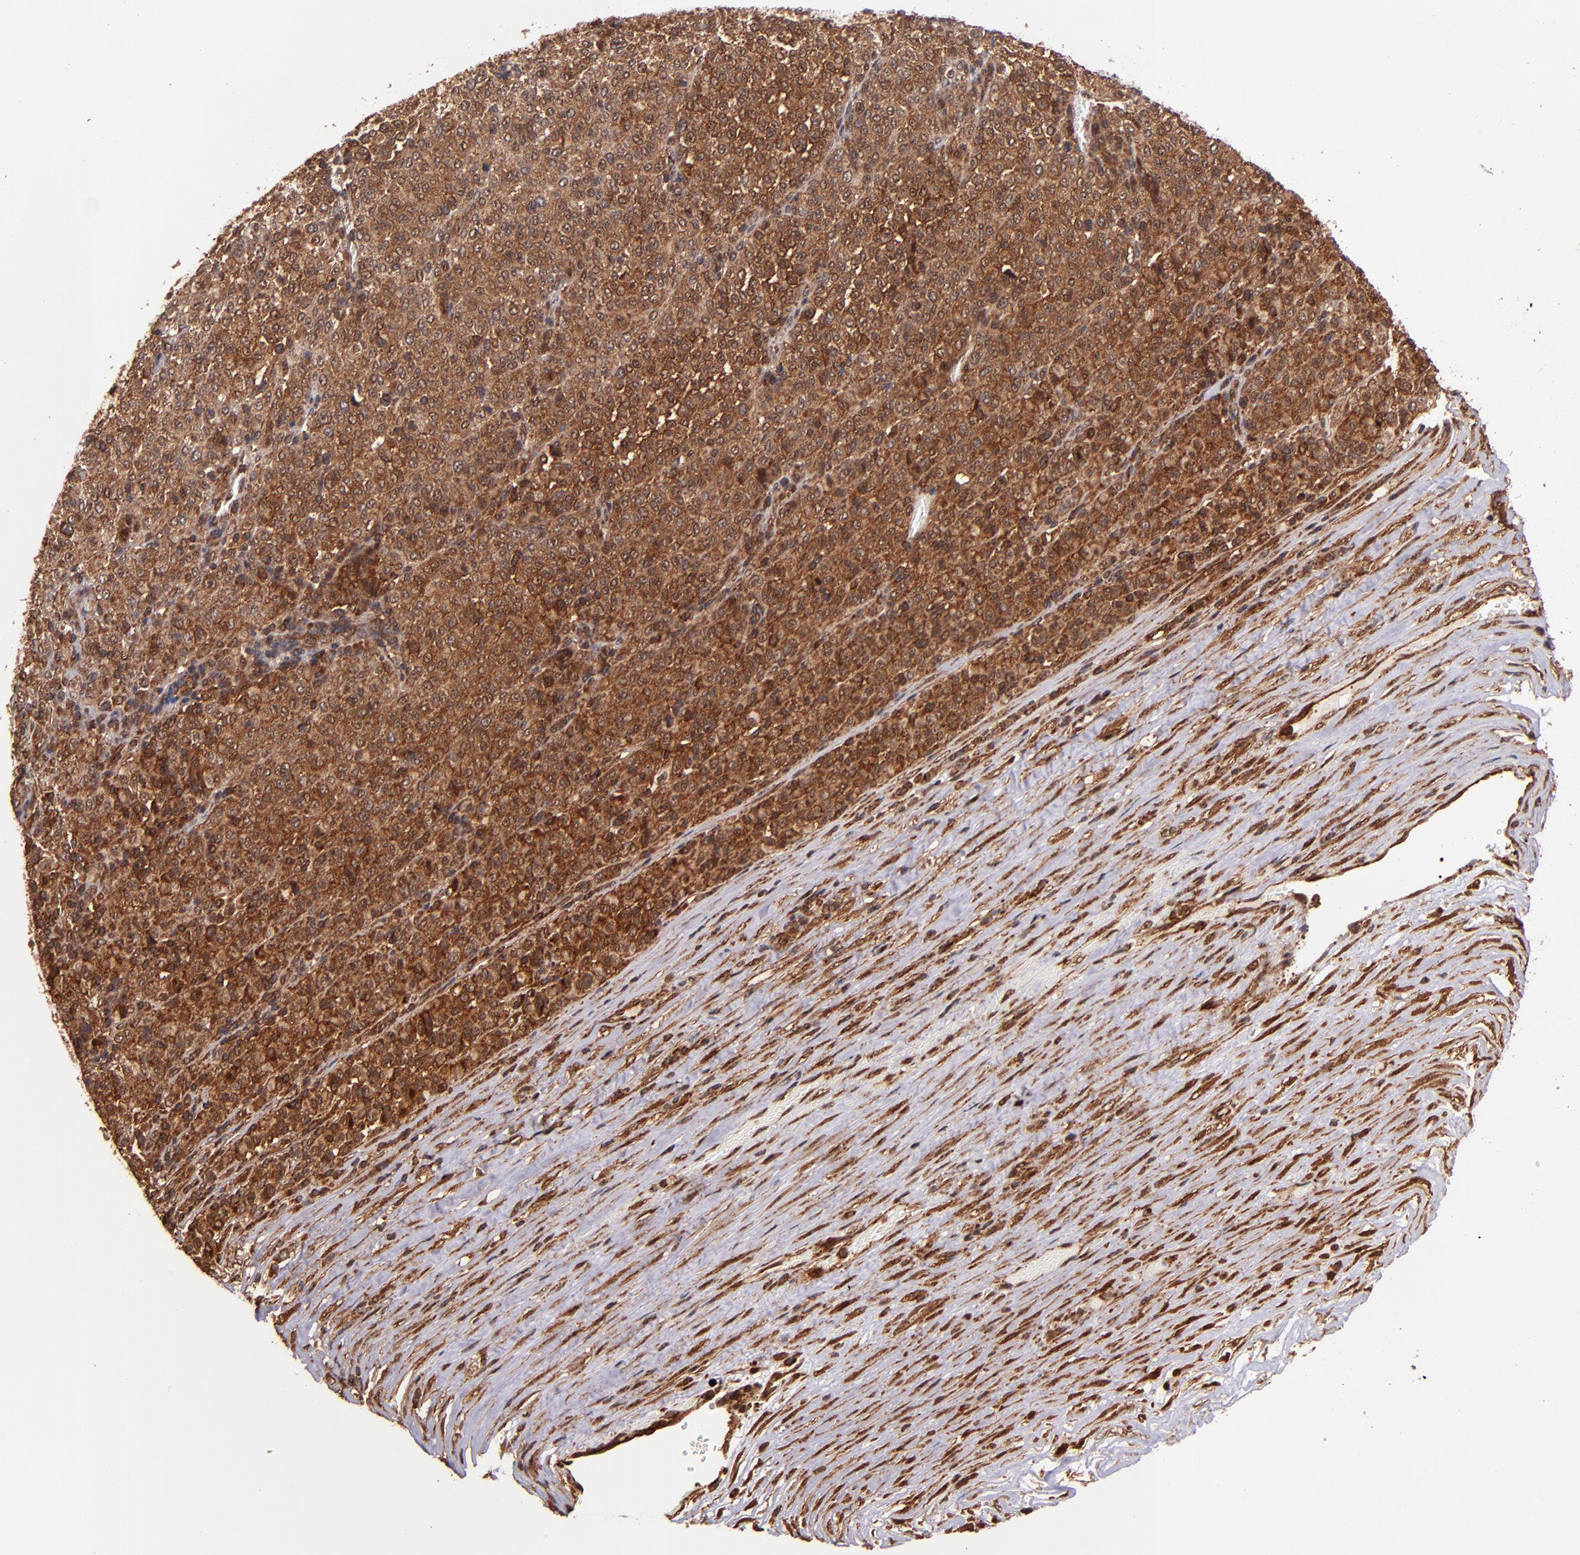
{"staining": {"intensity": "strong", "quantity": ">75%", "location": "cytoplasmic/membranous"}, "tissue": "melanoma", "cell_type": "Tumor cells", "image_type": "cancer", "snomed": [{"axis": "morphology", "description": "Malignant melanoma, Metastatic site"}, {"axis": "topography", "description": "Pancreas"}], "caption": "Immunohistochemical staining of human malignant melanoma (metastatic site) exhibits high levels of strong cytoplasmic/membranous protein expression in about >75% of tumor cells.", "gene": "STX8", "patient": {"sex": "female", "age": 30}}